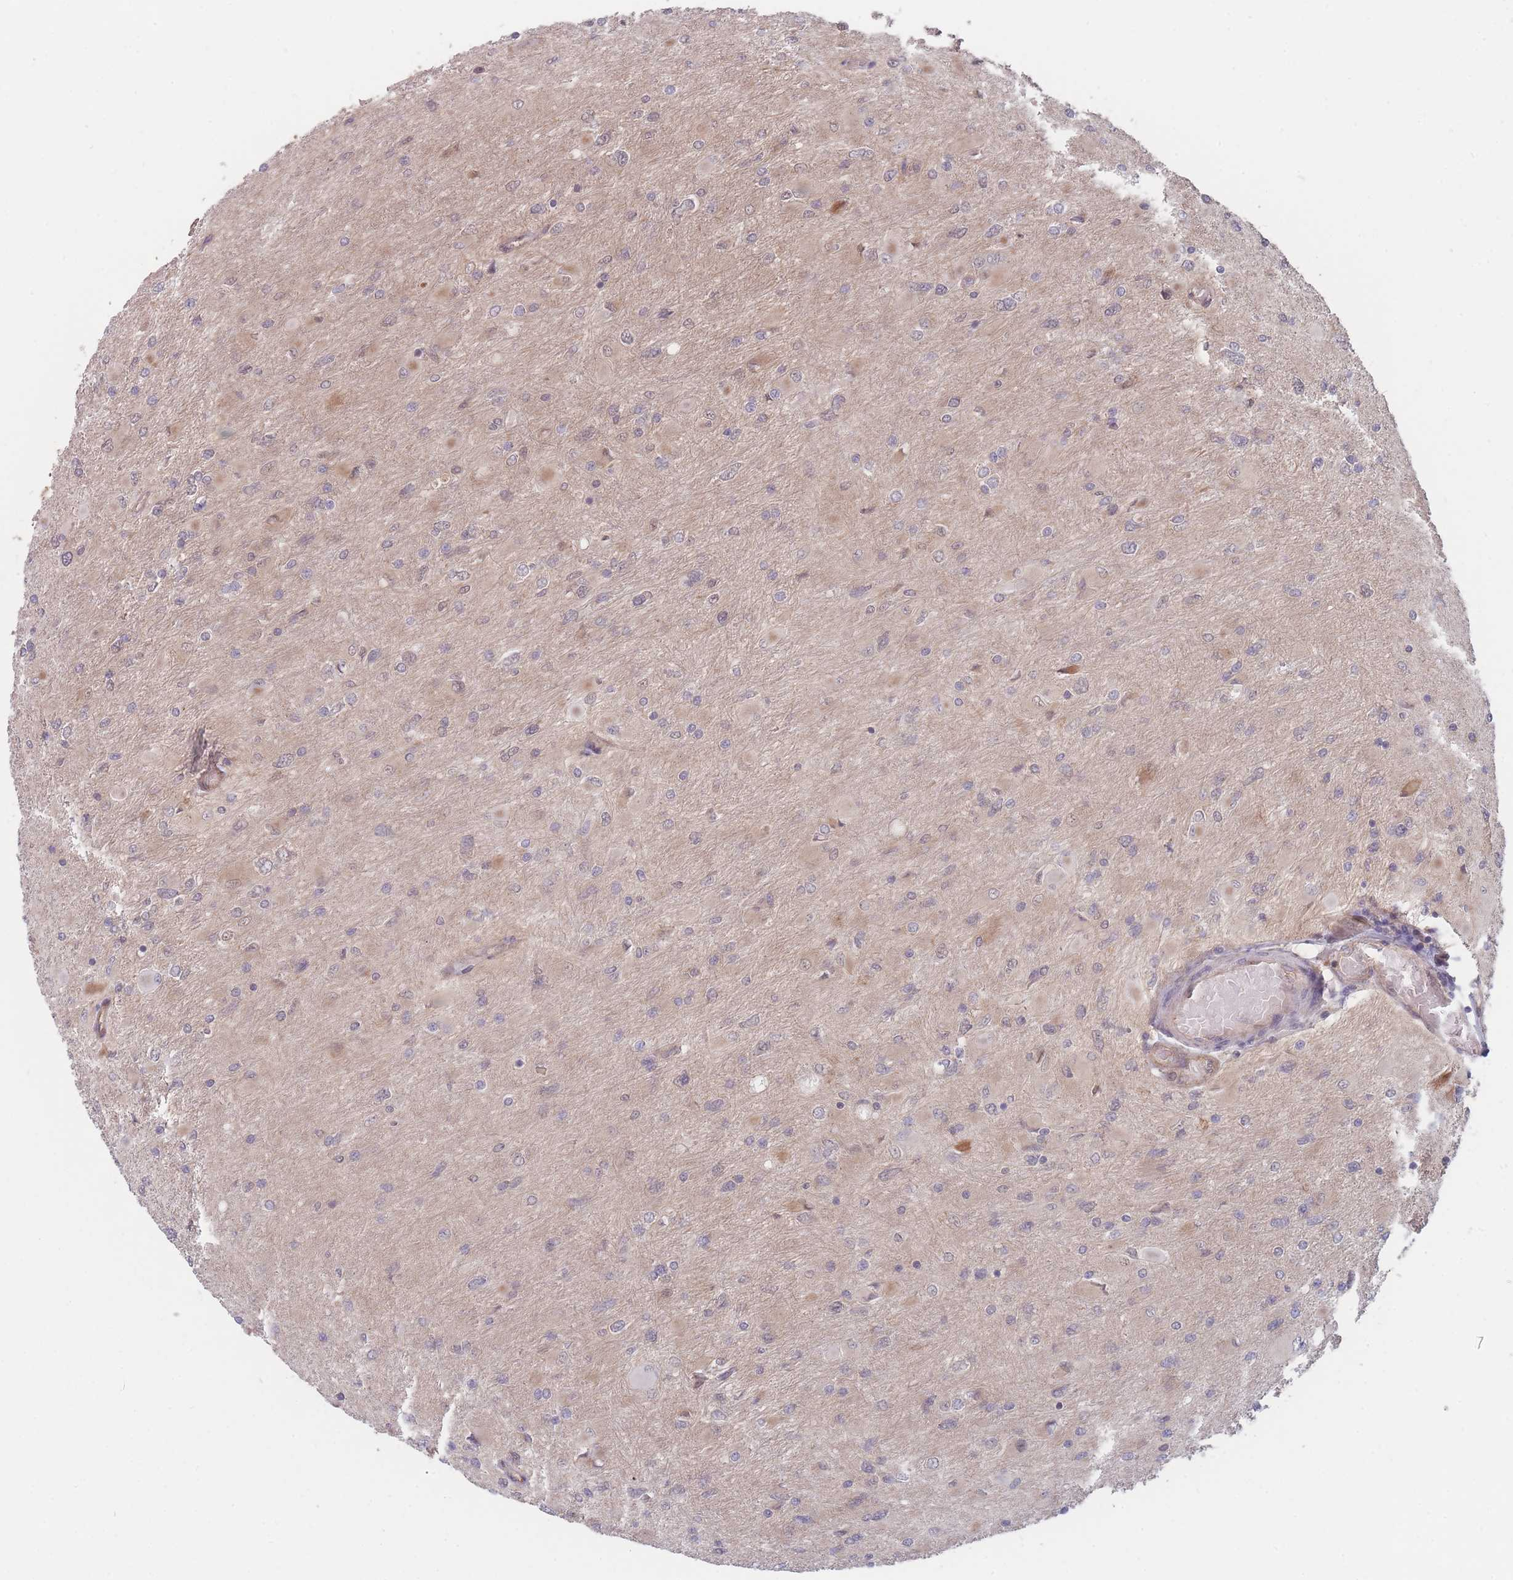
{"staining": {"intensity": "negative", "quantity": "none", "location": "none"}, "tissue": "glioma", "cell_type": "Tumor cells", "image_type": "cancer", "snomed": [{"axis": "morphology", "description": "Glioma, malignant, High grade"}, {"axis": "topography", "description": "Cerebral cortex"}], "caption": "The IHC photomicrograph has no significant expression in tumor cells of malignant high-grade glioma tissue.", "gene": "RPS18", "patient": {"sex": "female", "age": 36}}